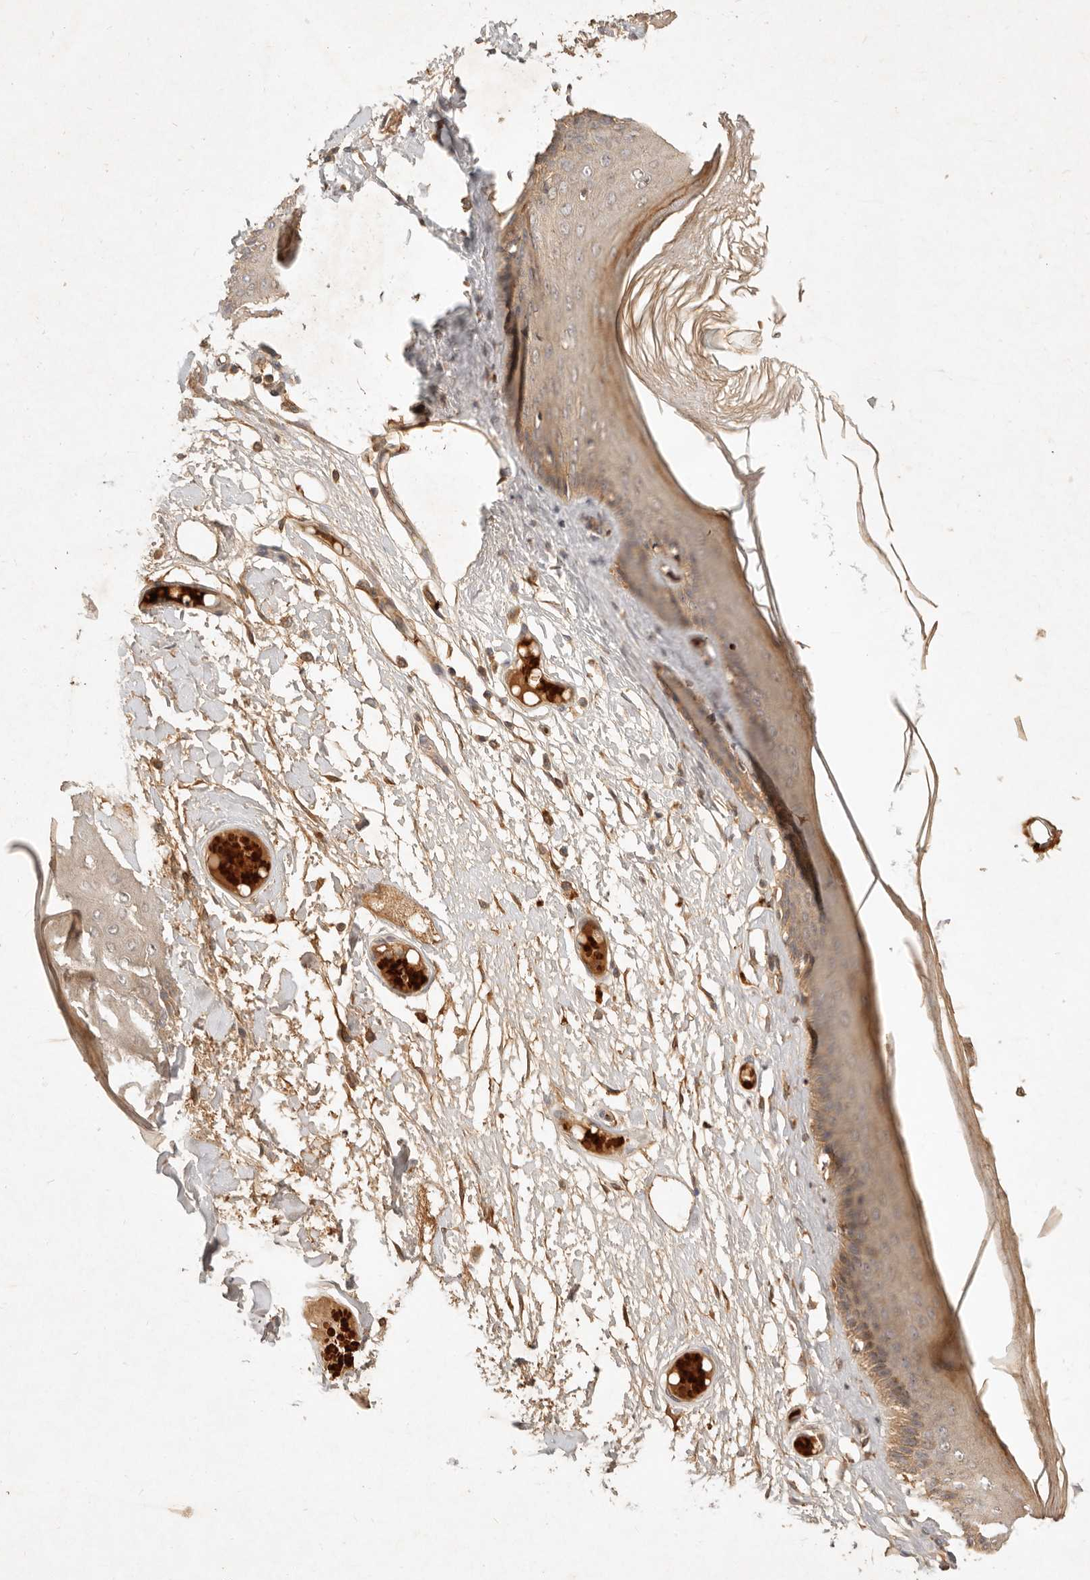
{"staining": {"intensity": "moderate", "quantity": "25%-75%", "location": "cytoplasmic/membranous"}, "tissue": "skin", "cell_type": "Epidermal cells", "image_type": "normal", "snomed": [{"axis": "morphology", "description": "Normal tissue, NOS"}, {"axis": "topography", "description": "Vulva"}], "caption": "A high-resolution photomicrograph shows immunohistochemistry staining of benign skin, which exhibits moderate cytoplasmic/membranous staining in about 25%-75% of epidermal cells.", "gene": "FREM2", "patient": {"sex": "female", "age": 73}}